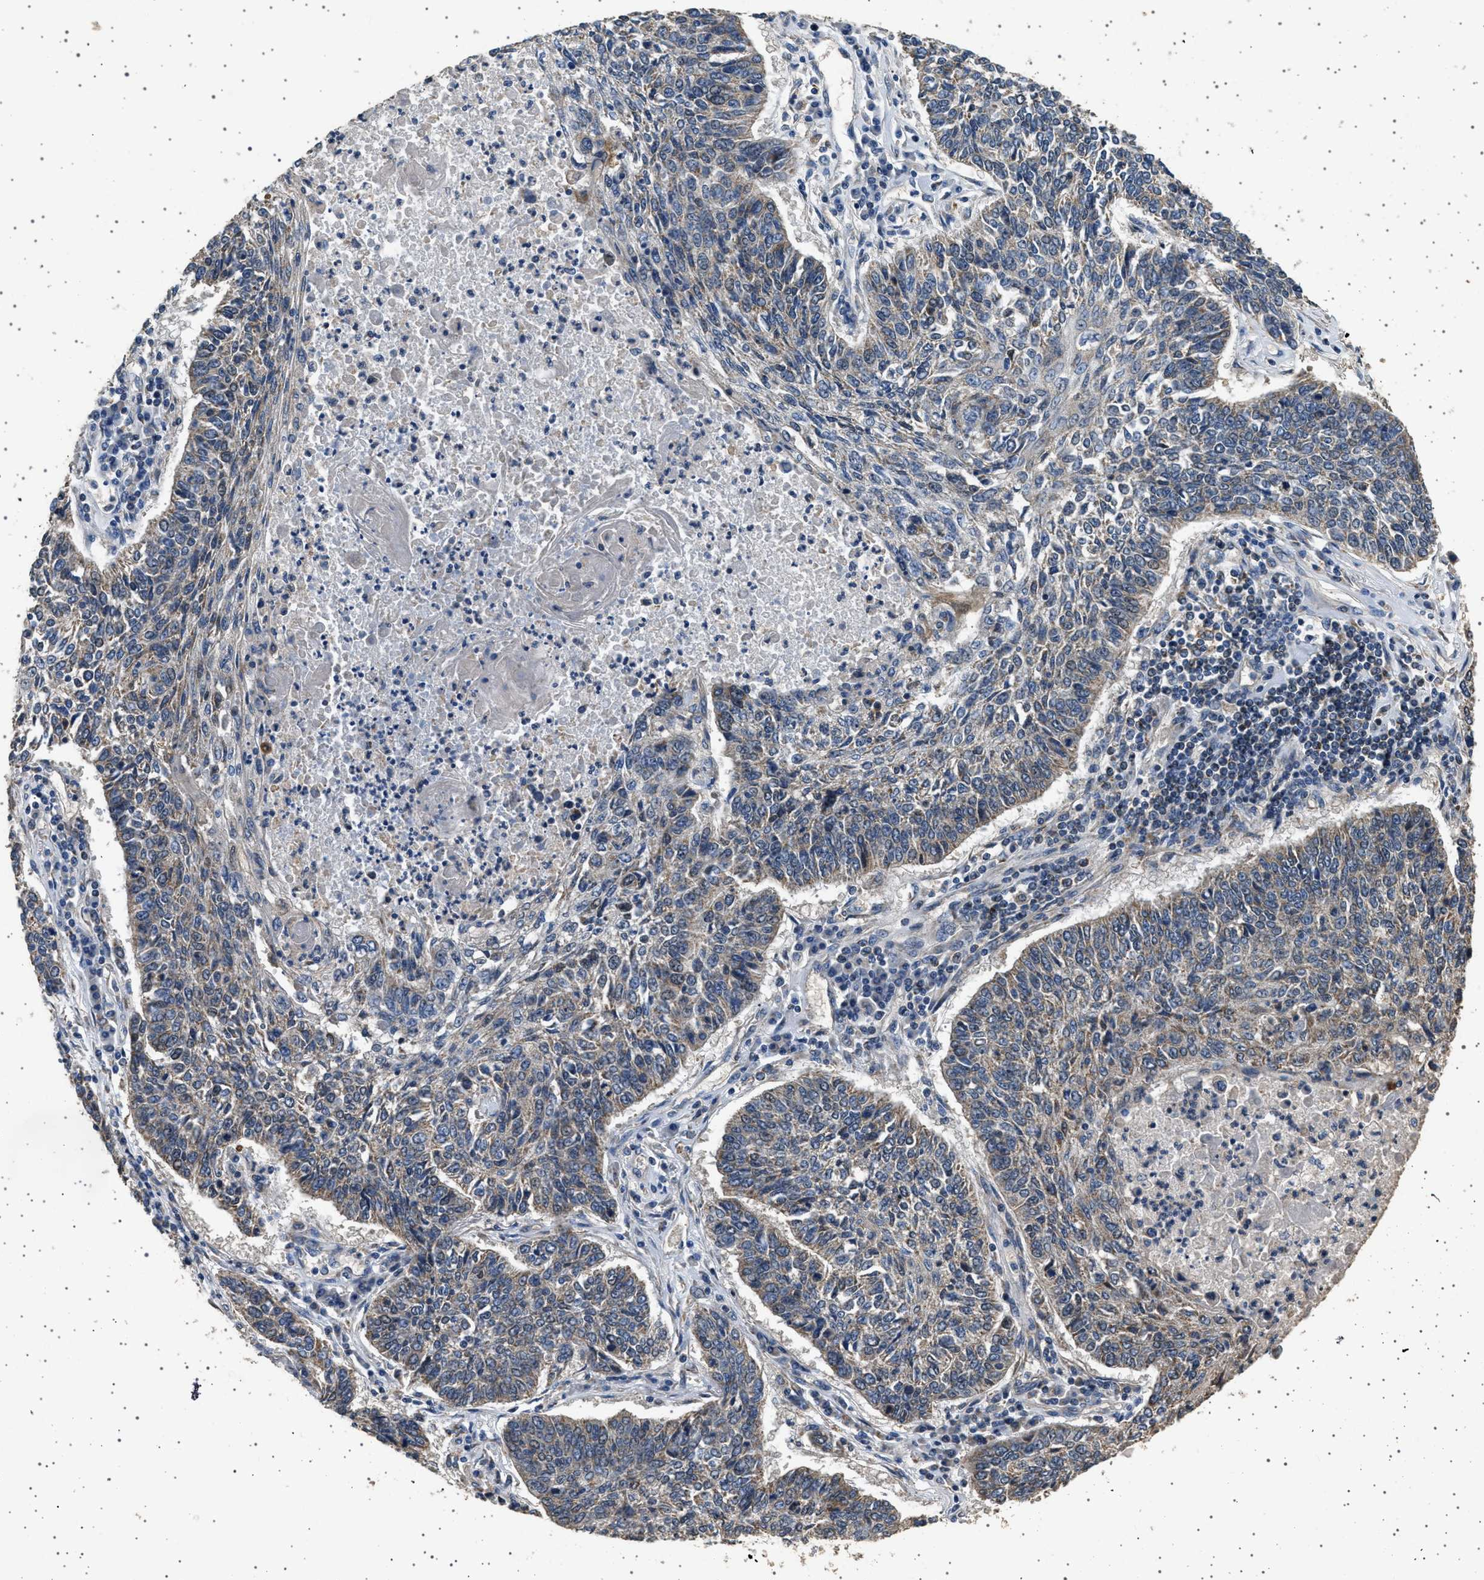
{"staining": {"intensity": "weak", "quantity": ">75%", "location": "cytoplasmic/membranous"}, "tissue": "lung cancer", "cell_type": "Tumor cells", "image_type": "cancer", "snomed": [{"axis": "morphology", "description": "Normal tissue, NOS"}, {"axis": "morphology", "description": "Squamous cell carcinoma, NOS"}, {"axis": "topography", "description": "Cartilage tissue"}, {"axis": "topography", "description": "Bronchus"}, {"axis": "topography", "description": "Lung"}], "caption": "A photomicrograph of human lung cancer (squamous cell carcinoma) stained for a protein displays weak cytoplasmic/membranous brown staining in tumor cells.", "gene": "KCNA4", "patient": {"sex": "female", "age": 49}}